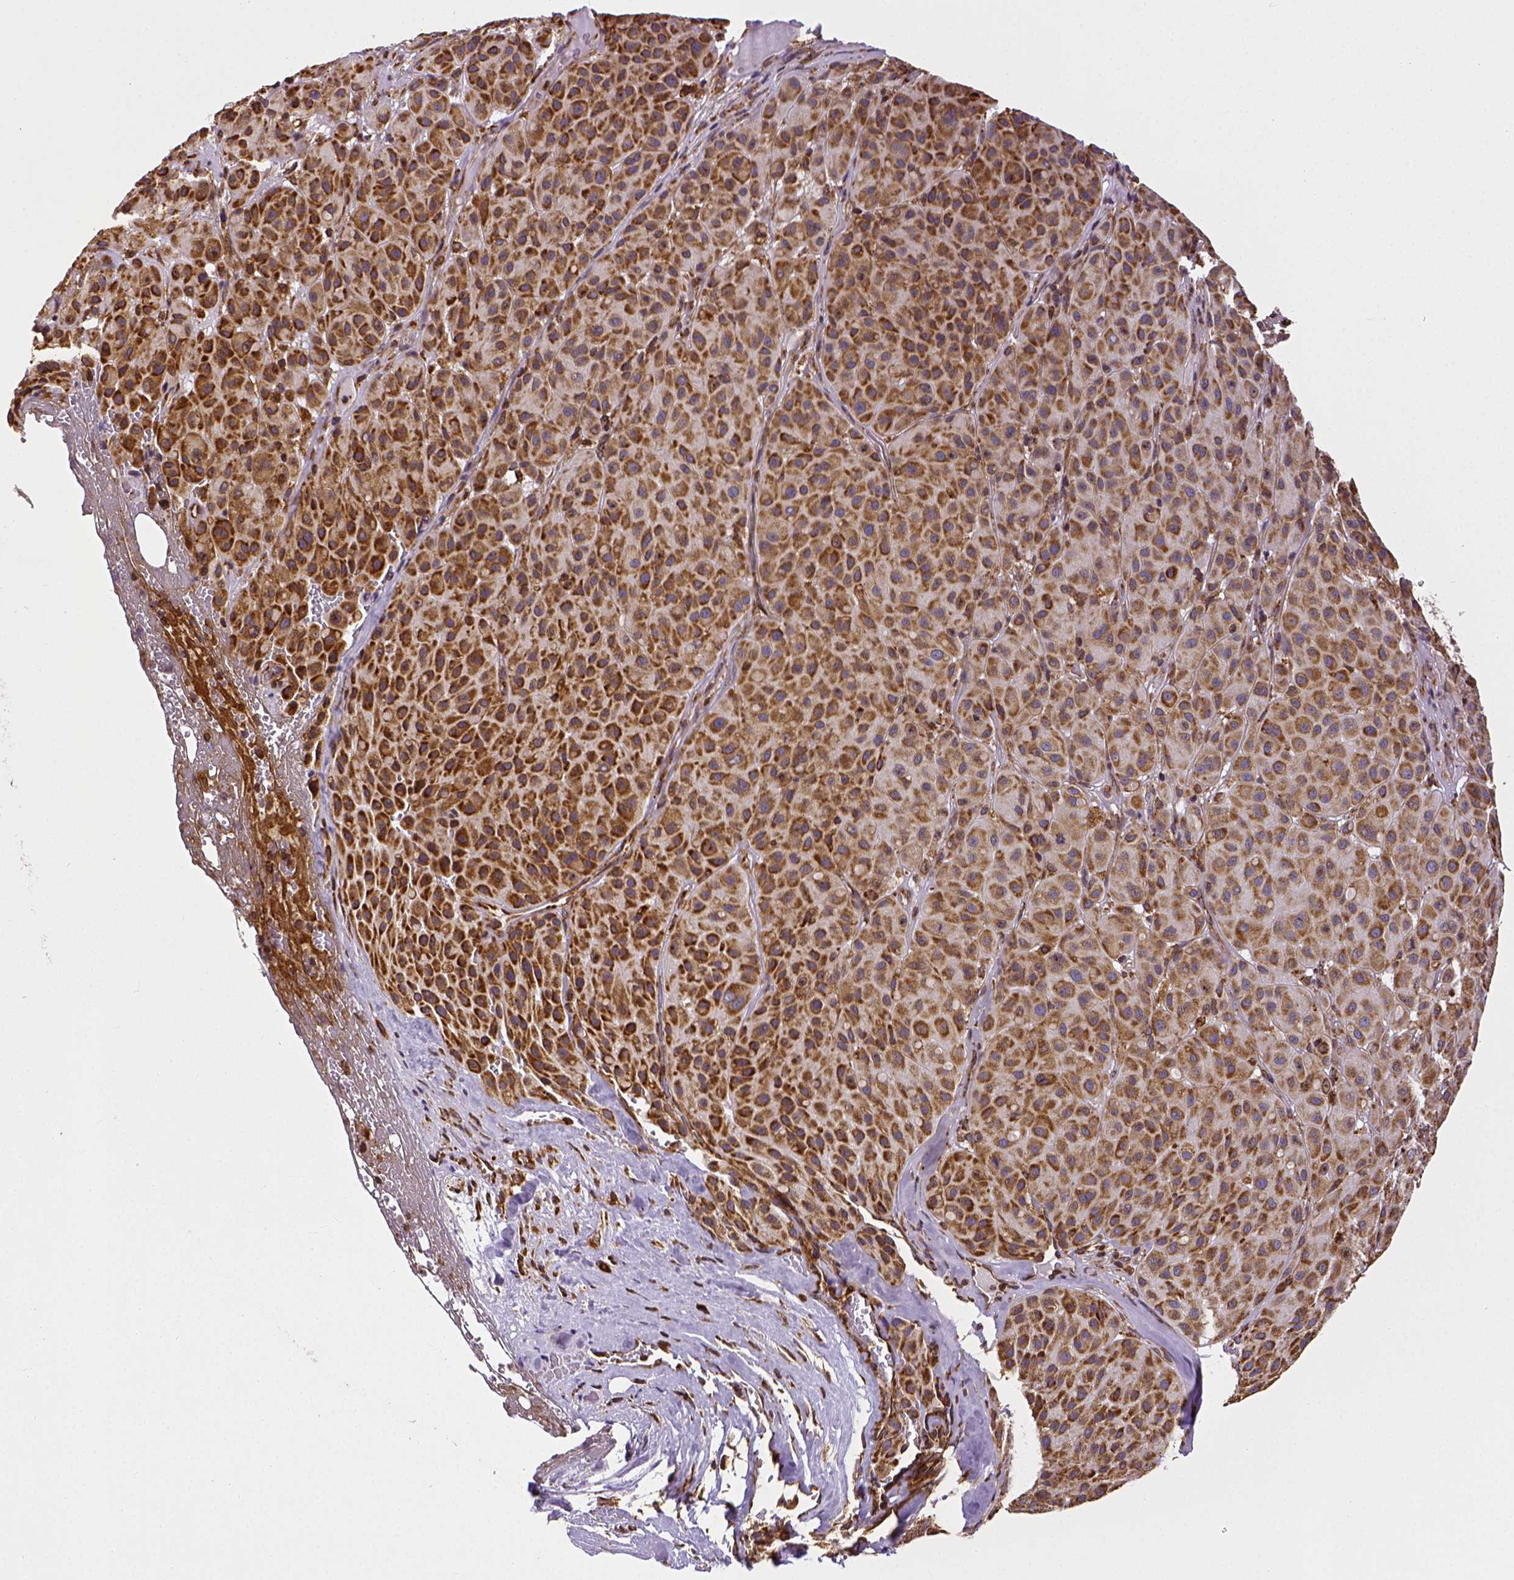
{"staining": {"intensity": "strong", "quantity": ">75%", "location": "cytoplasmic/membranous"}, "tissue": "melanoma", "cell_type": "Tumor cells", "image_type": "cancer", "snomed": [{"axis": "morphology", "description": "Malignant melanoma, Metastatic site"}, {"axis": "topography", "description": "Smooth muscle"}], "caption": "Melanoma stained with a brown dye reveals strong cytoplasmic/membranous positive expression in approximately >75% of tumor cells.", "gene": "MTDH", "patient": {"sex": "male", "age": 41}}